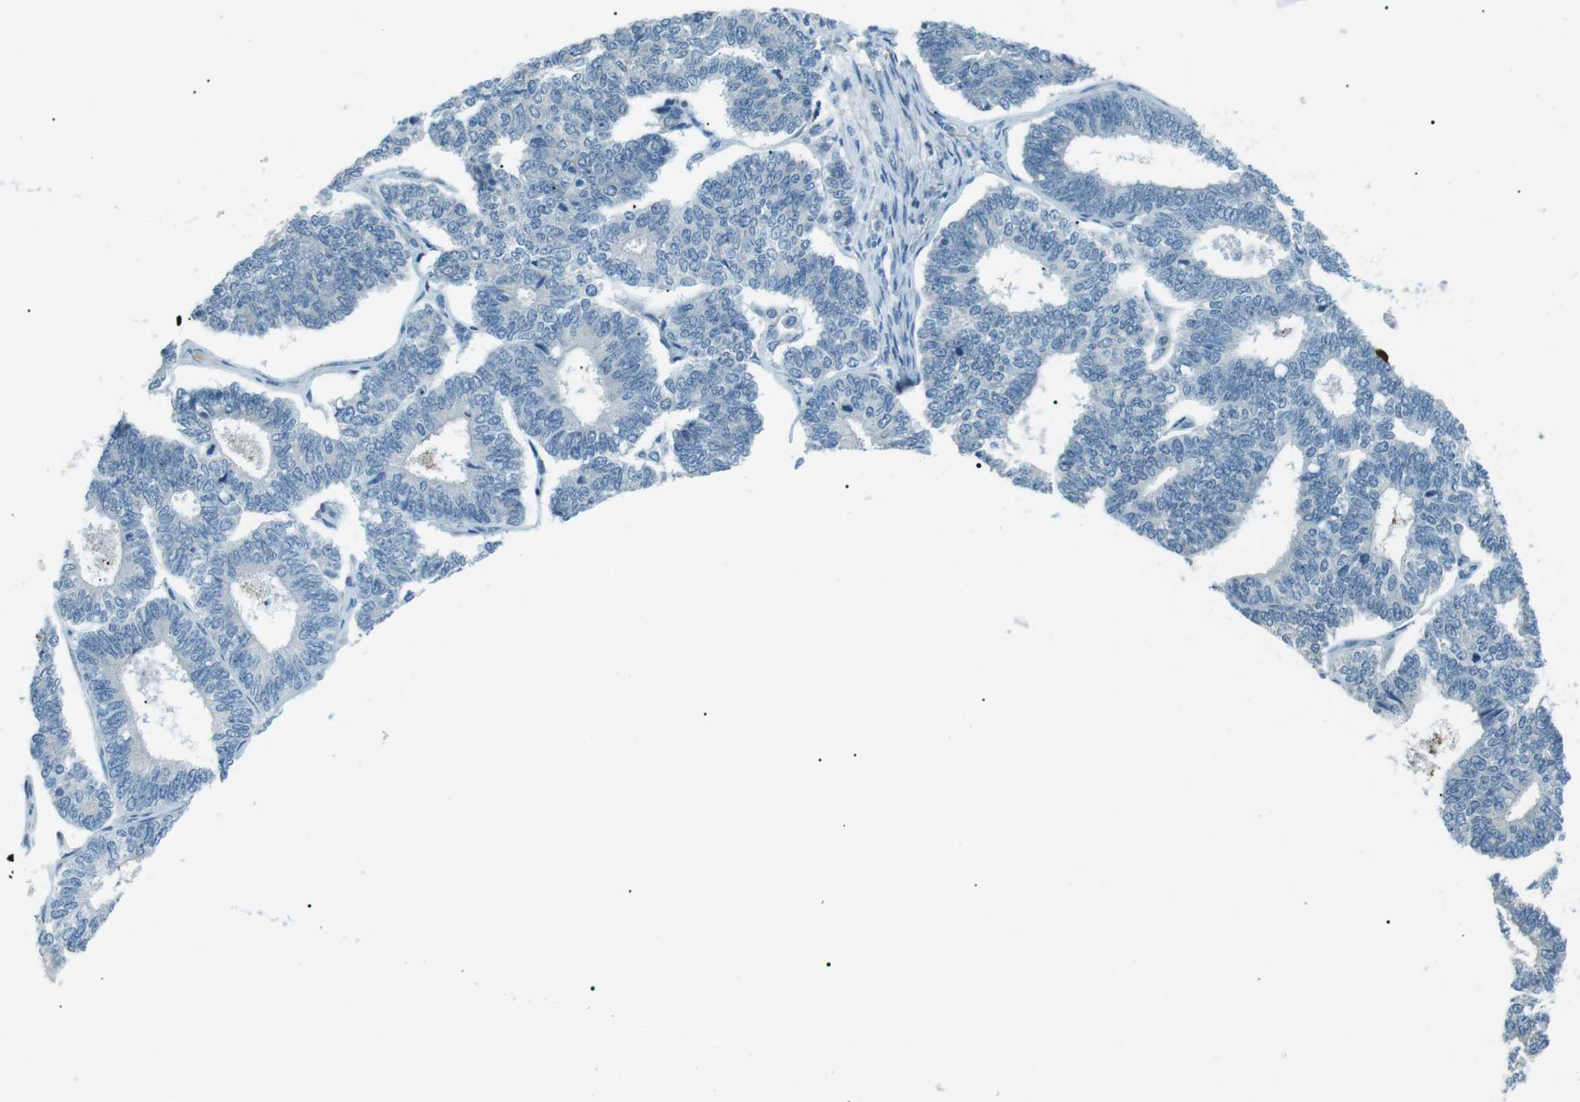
{"staining": {"intensity": "negative", "quantity": "none", "location": "none"}, "tissue": "endometrial cancer", "cell_type": "Tumor cells", "image_type": "cancer", "snomed": [{"axis": "morphology", "description": "Adenocarcinoma, NOS"}, {"axis": "topography", "description": "Endometrium"}], "caption": "Immunohistochemical staining of endometrial cancer (adenocarcinoma) reveals no significant expression in tumor cells. (Stains: DAB (3,3'-diaminobenzidine) IHC with hematoxylin counter stain, Microscopy: brightfield microscopy at high magnification).", "gene": "SERPINB2", "patient": {"sex": "female", "age": 70}}